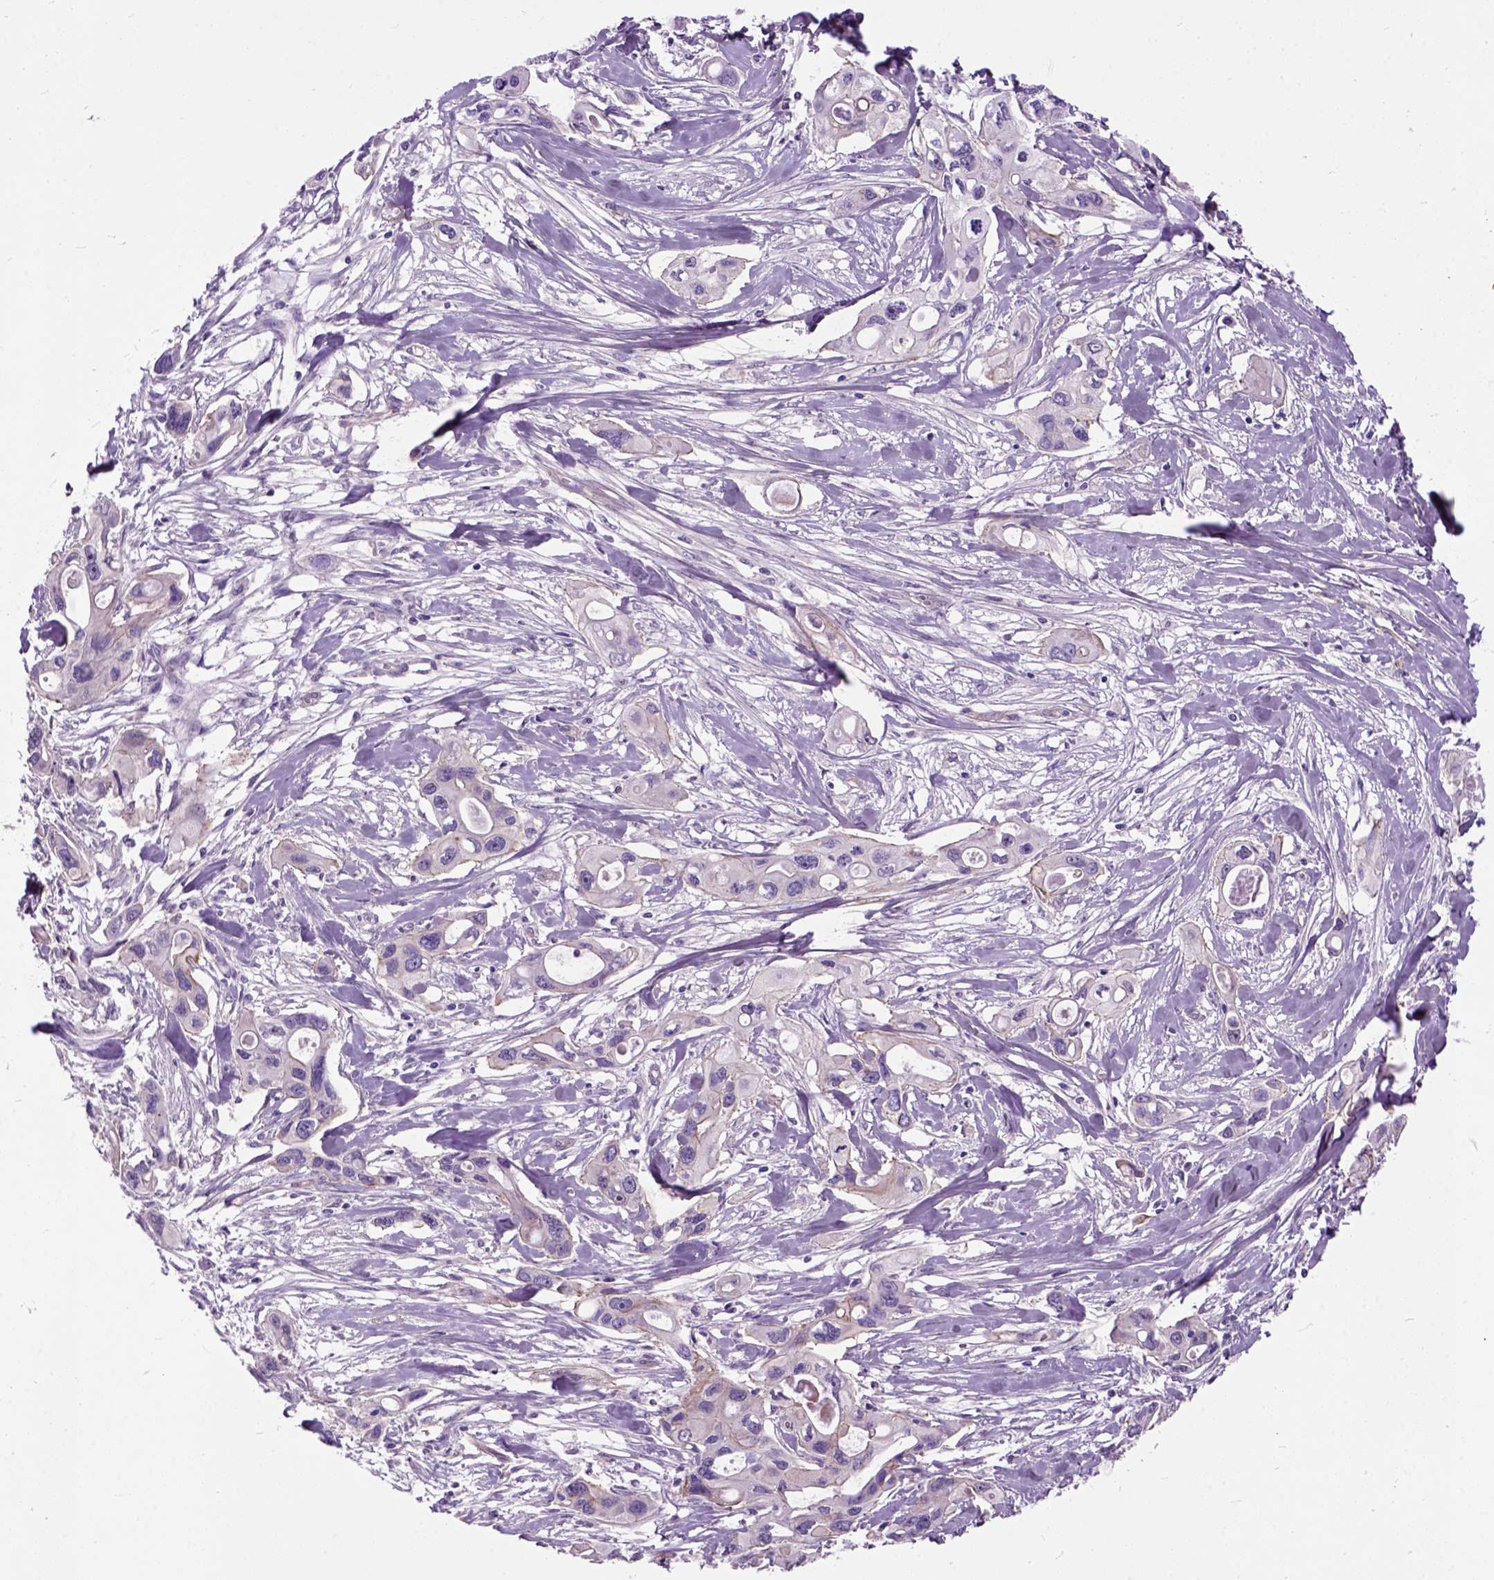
{"staining": {"intensity": "negative", "quantity": "none", "location": "none"}, "tissue": "pancreatic cancer", "cell_type": "Tumor cells", "image_type": "cancer", "snomed": [{"axis": "morphology", "description": "Adenocarcinoma, NOS"}, {"axis": "topography", "description": "Pancreas"}], "caption": "A high-resolution histopathology image shows immunohistochemistry staining of pancreatic cancer, which shows no significant positivity in tumor cells.", "gene": "MAPT", "patient": {"sex": "male", "age": 60}}